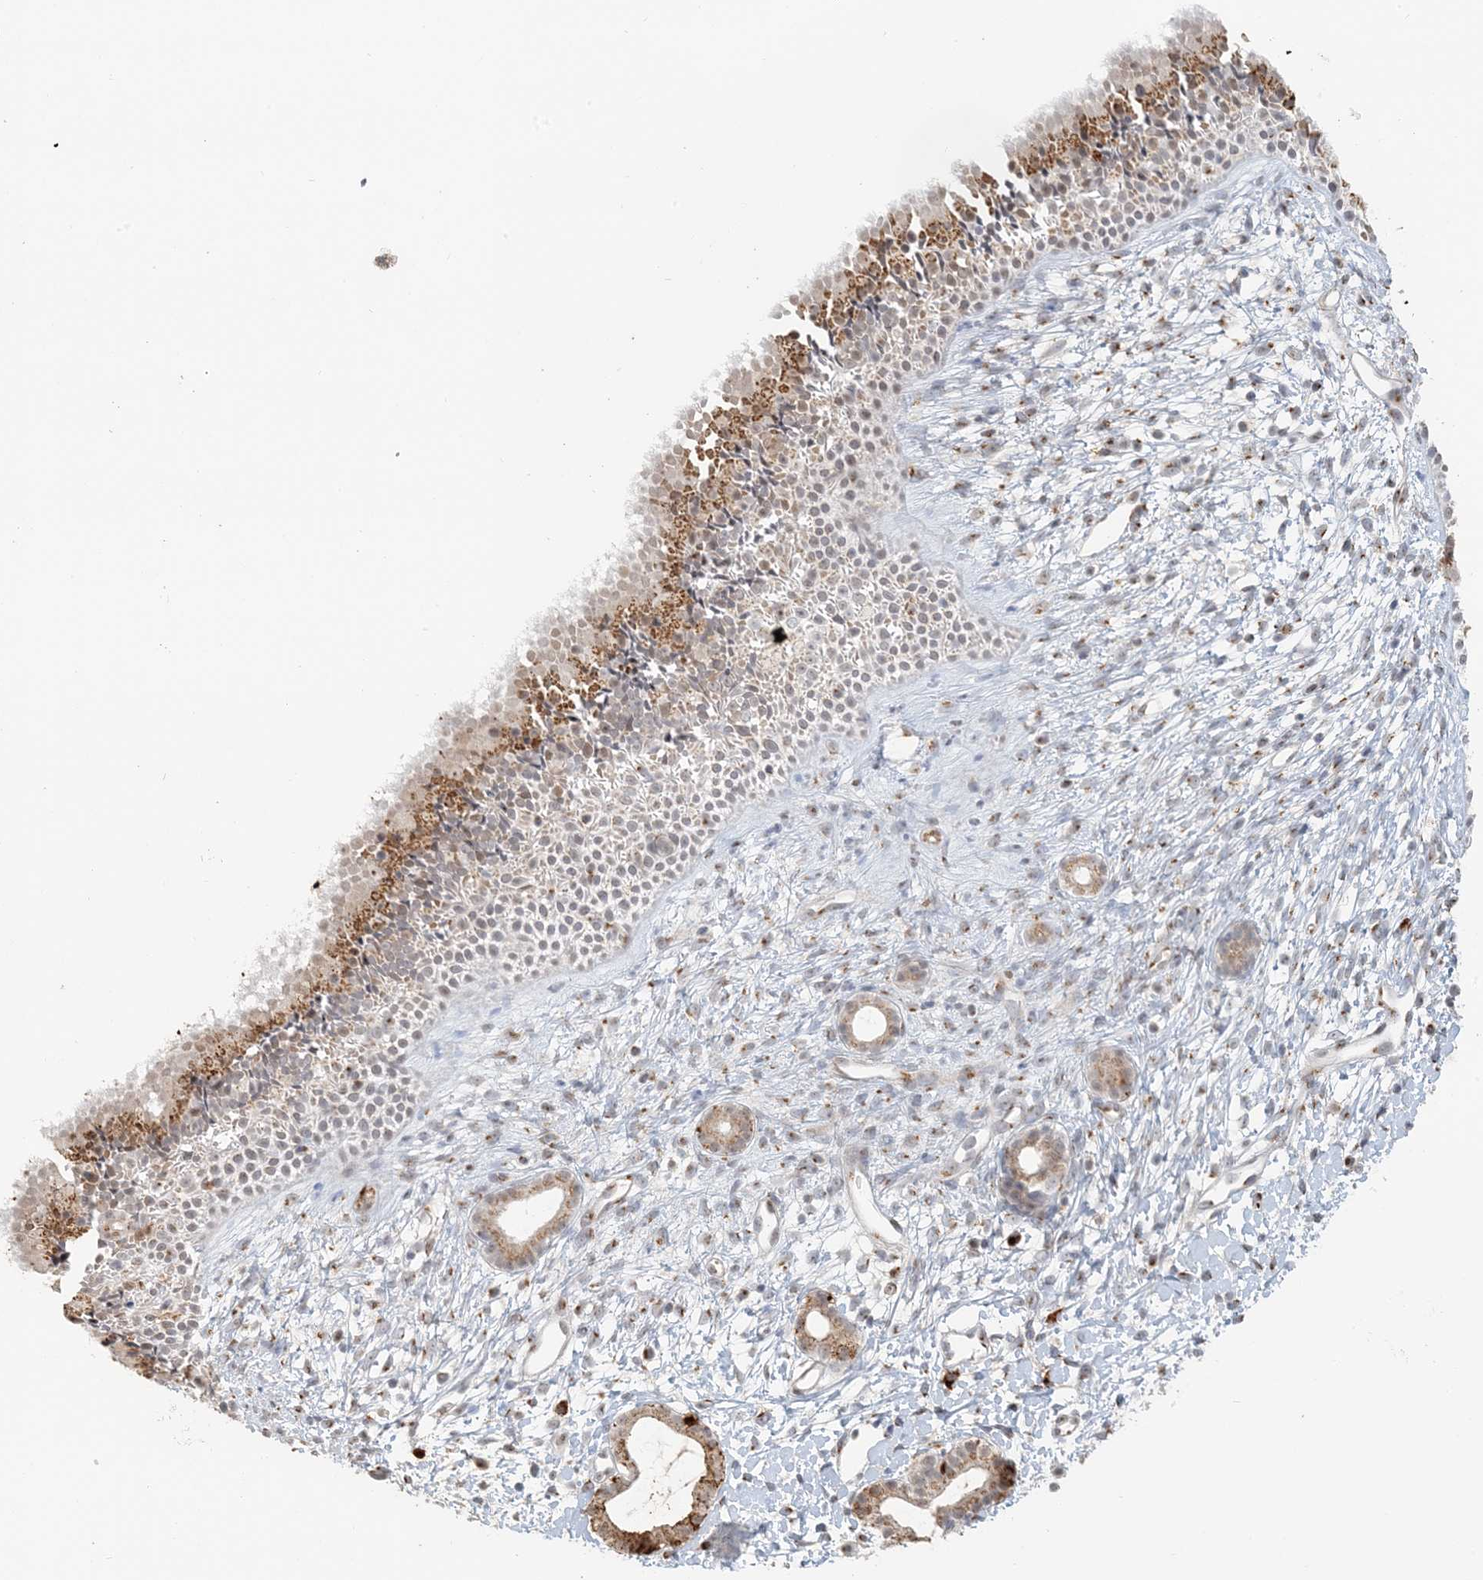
{"staining": {"intensity": "moderate", "quantity": "25%-75%", "location": "cytoplasmic/membranous"}, "tissue": "nasopharynx", "cell_type": "Respiratory epithelial cells", "image_type": "normal", "snomed": [{"axis": "morphology", "description": "Normal tissue, NOS"}, {"axis": "topography", "description": "Nasopharynx"}], "caption": "Moderate cytoplasmic/membranous protein staining is seen in about 25%-75% of respiratory epithelial cells in nasopharynx. The staining was performed using DAB to visualize the protein expression in brown, while the nuclei were stained in blue with hematoxylin (Magnification: 20x).", "gene": "ZCCHC4", "patient": {"sex": "male", "age": 22}}